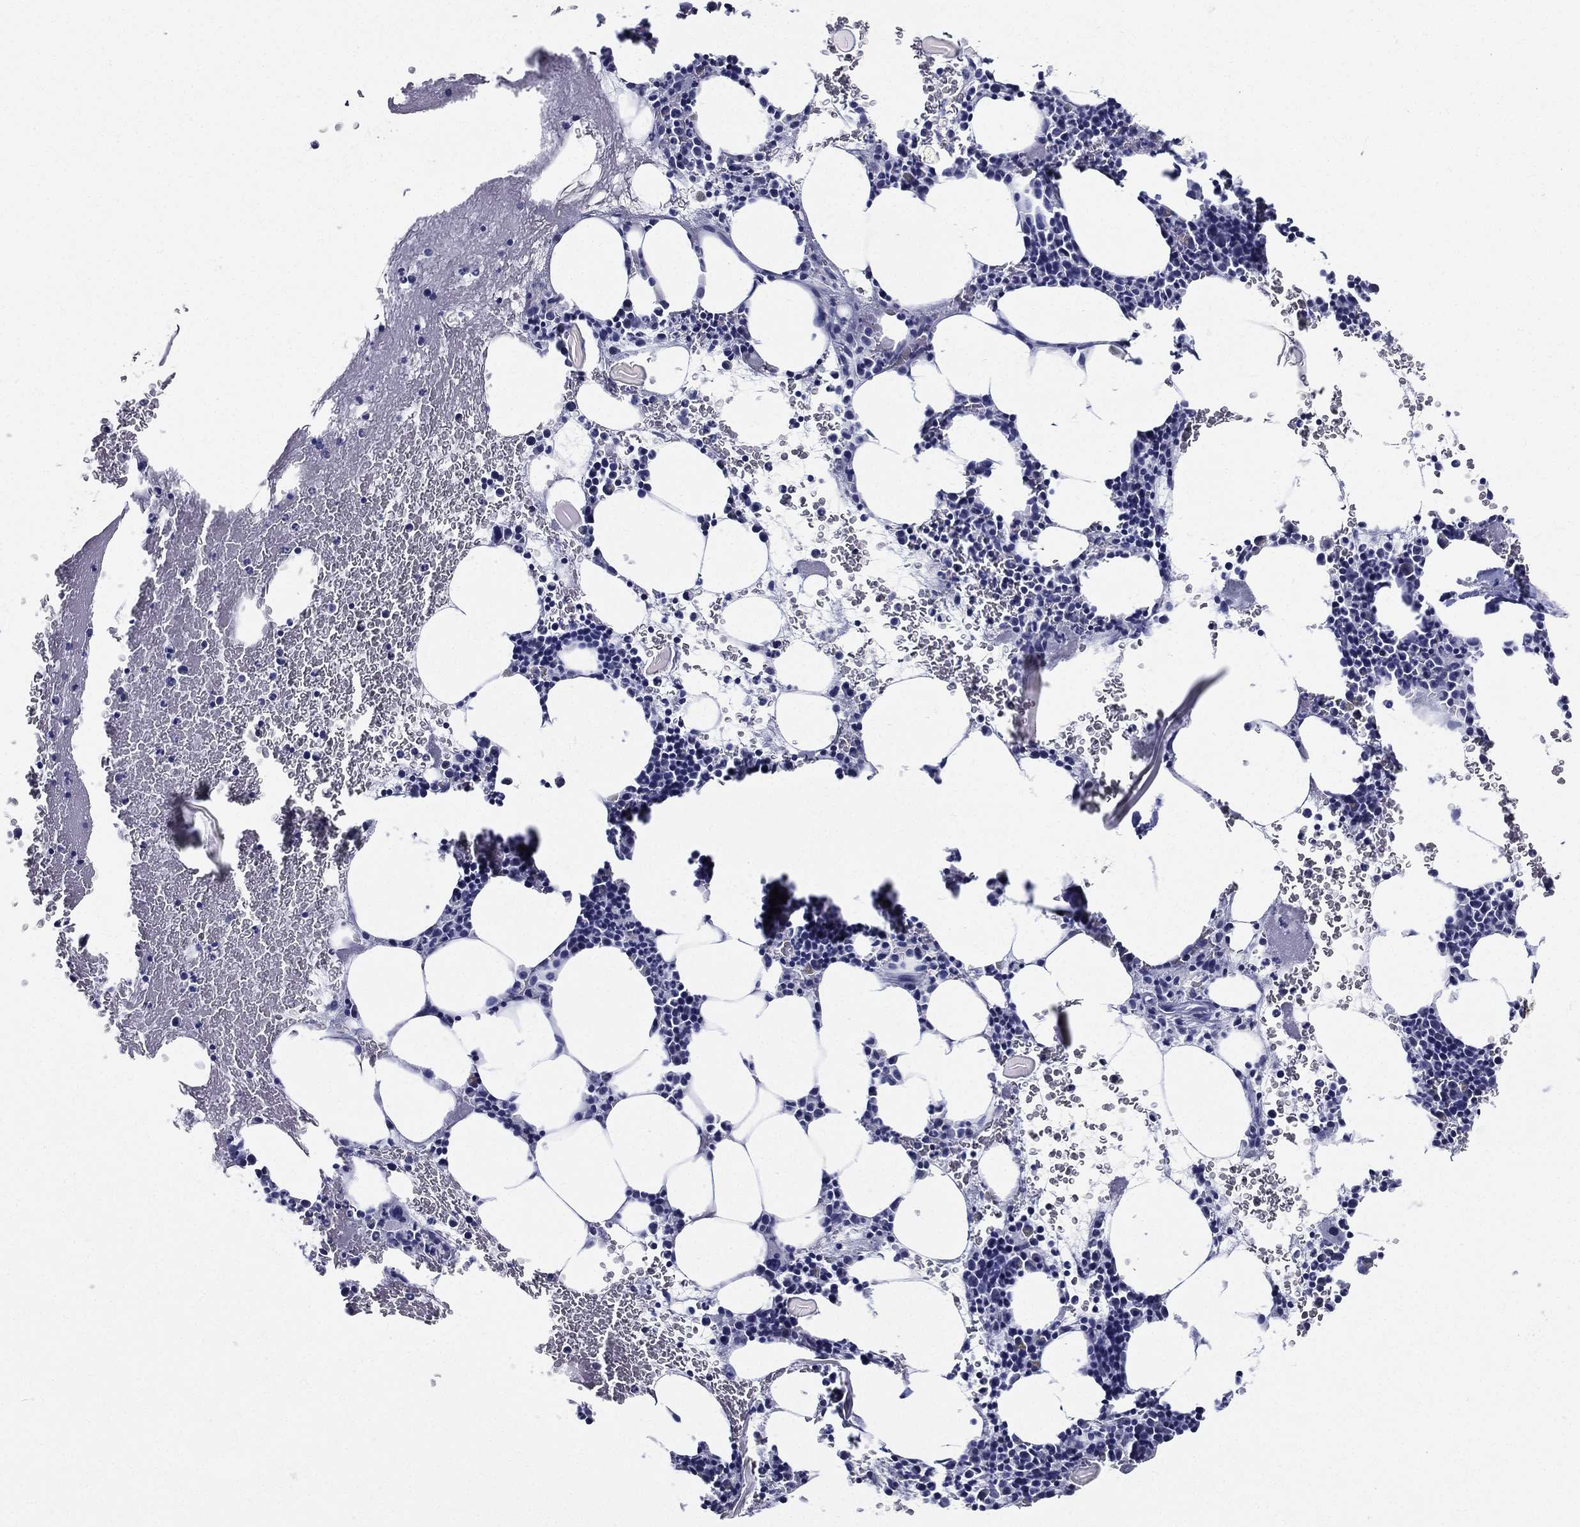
{"staining": {"intensity": "negative", "quantity": "none", "location": "none"}, "tissue": "bone marrow", "cell_type": "Hematopoietic cells", "image_type": "normal", "snomed": [{"axis": "morphology", "description": "Normal tissue, NOS"}, {"axis": "topography", "description": "Bone marrow"}], "caption": "Immunohistochemical staining of benign bone marrow exhibits no significant positivity in hematopoietic cells.", "gene": "RSPH4A", "patient": {"sex": "female", "age": 79}}